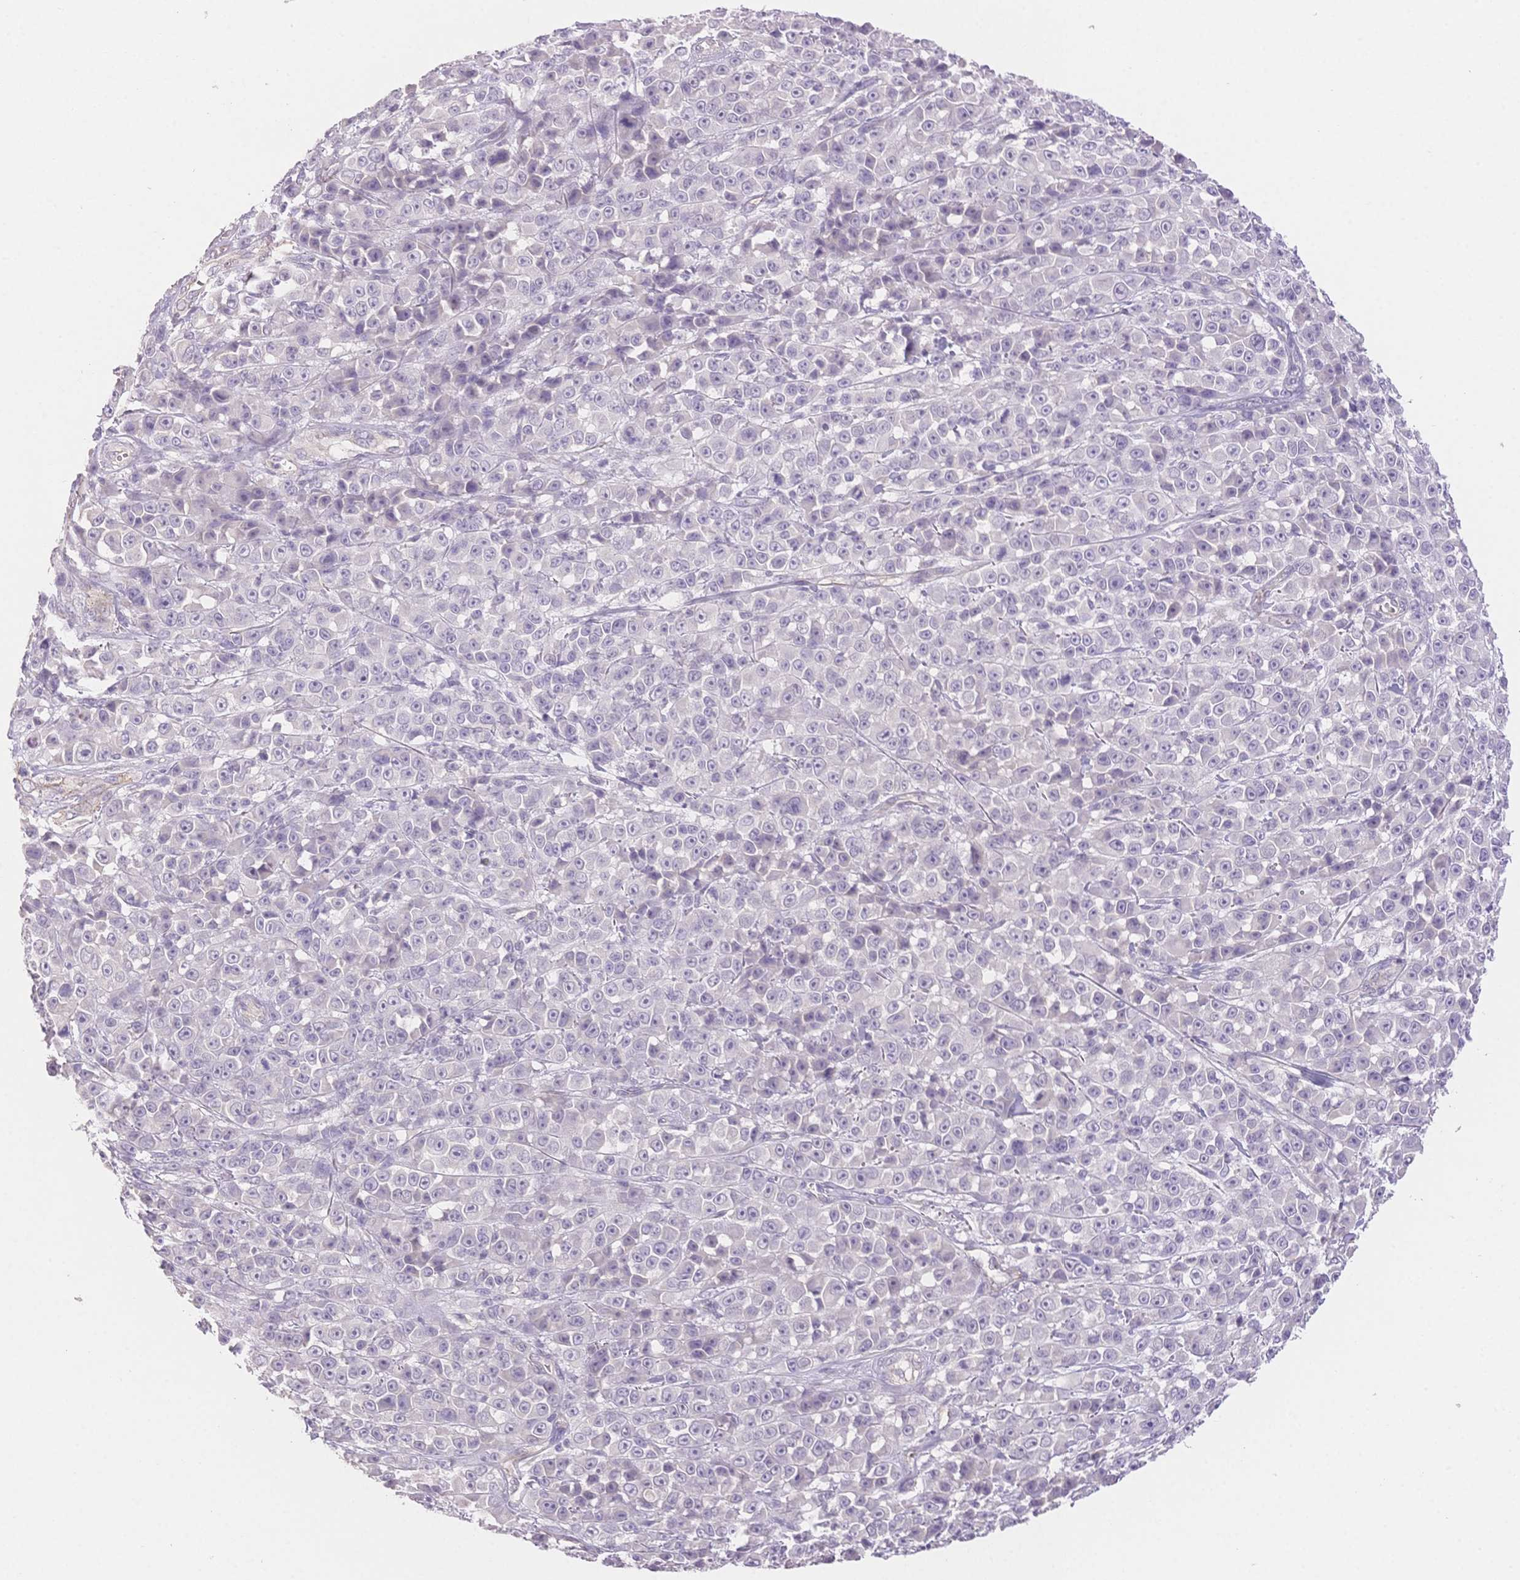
{"staining": {"intensity": "negative", "quantity": "none", "location": "none"}, "tissue": "melanoma", "cell_type": "Tumor cells", "image_type": "cancer", "snomed": [{"axis": "morphology", "description": "Malignant melanoma, NOS"}, {"axis": "topography", "description": "Skin"}, {"axis": "topography", "description": "Skin of back"}], "caption": "An immunohistochemistry (IHC) histopathology image of malignant melanoma is shown. There is no staining in tumor cells of malignant melanoma. The staining was performed using DAB to visualize the protein expression in brown, while the nuclei were stained in blue with hematoxylin (Magnification: 20x).", "gene": "SUV39H2", "patient": {"sex": "male", "age": 91}}